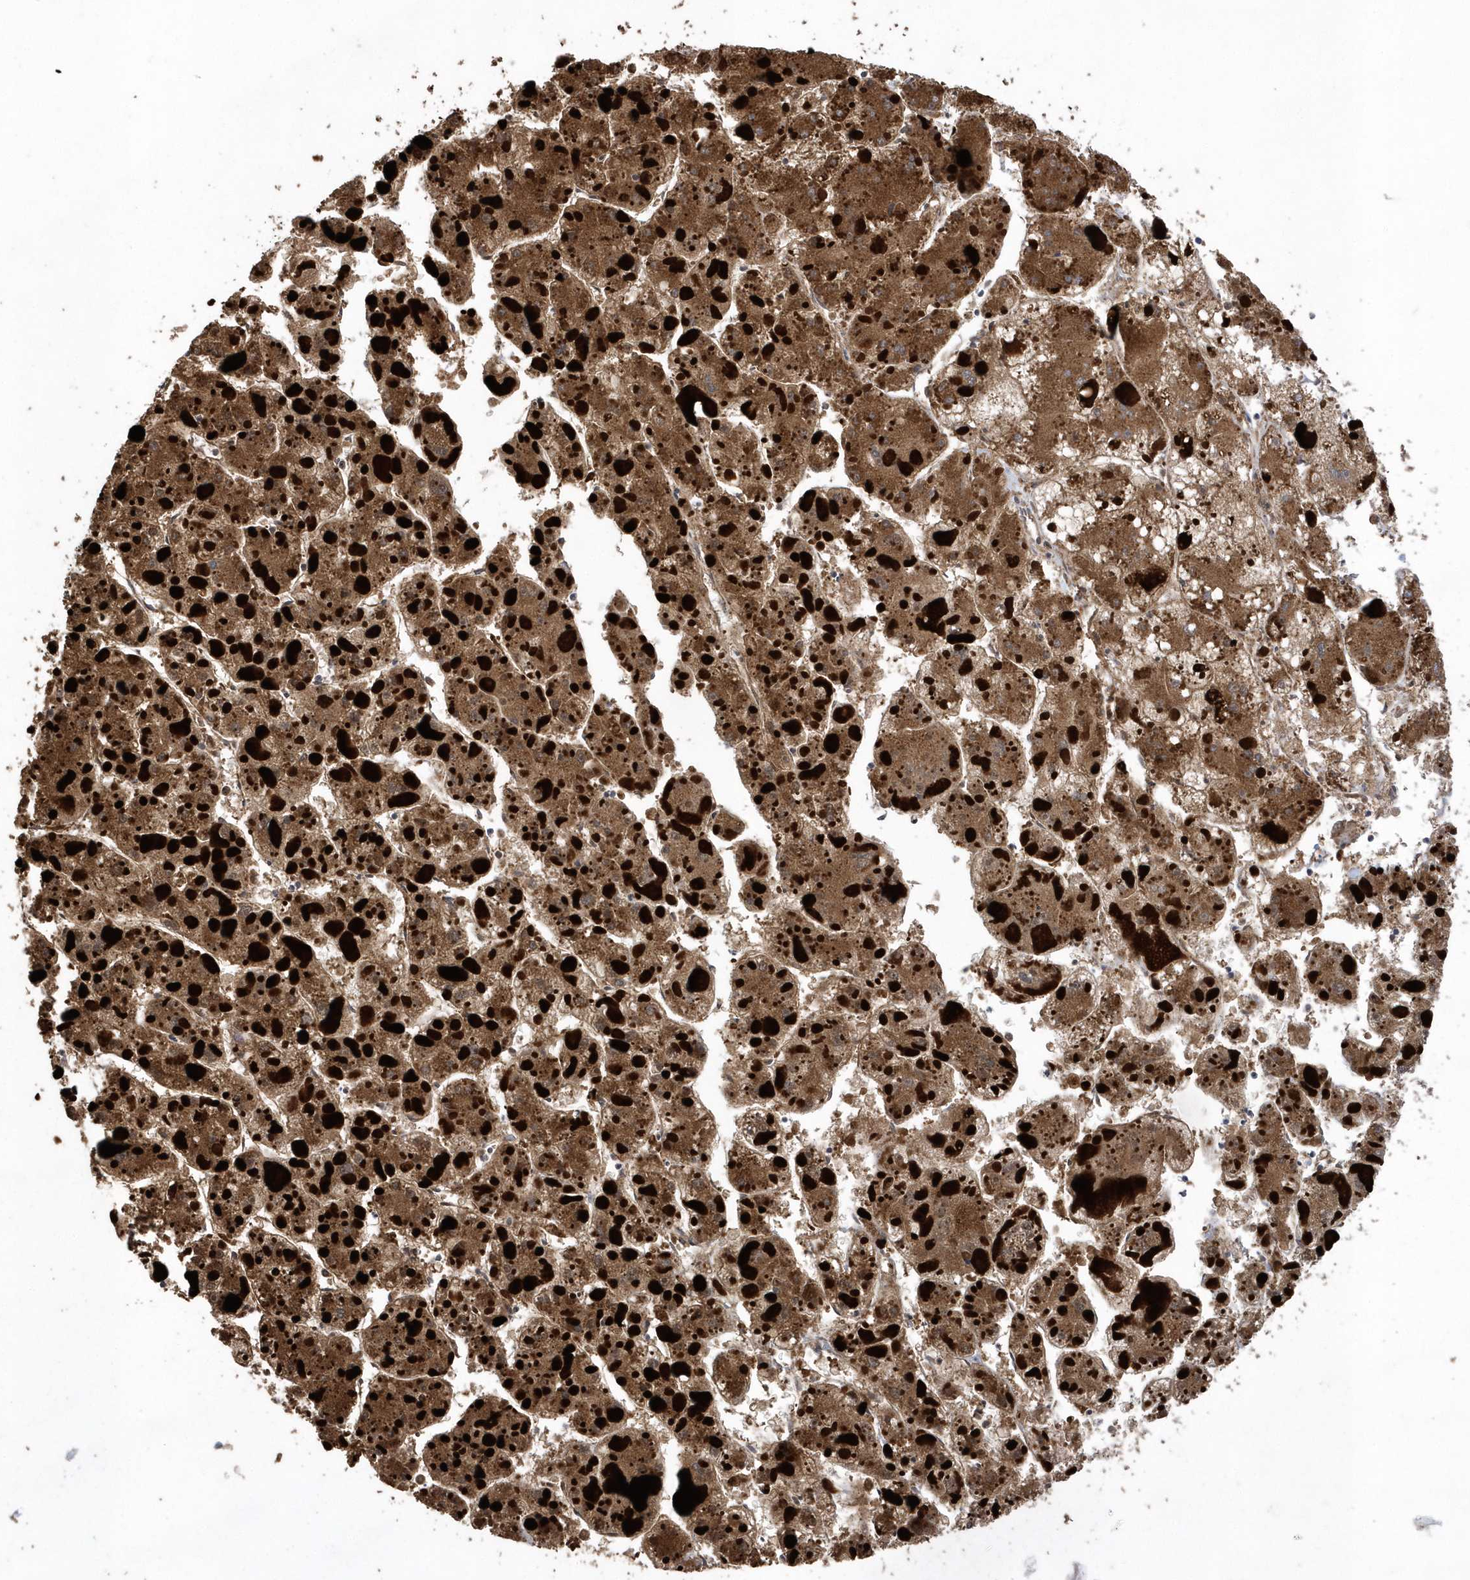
{"staining": {"intensity": "strong", "quantity": ">75%", "location": "cytoplasmic/membranous"}, "tissue": "liver cancer", "cell_type": "Tumor cells", "image_type": "cancer", "snomed": [{"axis": "morphology", "description": "Carcinoma, Hepatocellular, NOS"}, {"axis": "topography", "description": "Liver"}], "caption": "Immunohistochemical staining of hepatocellular carcinoma (liver) demonstrates high levels of strong cytoplasmic/membranous protein positivity in approximately >75% of tumor cells. (DAB = brown stain, brightfield microscopy at high magnification).", "gene": "WASHC5", "patient": {"sex": "female", "age": 73}}